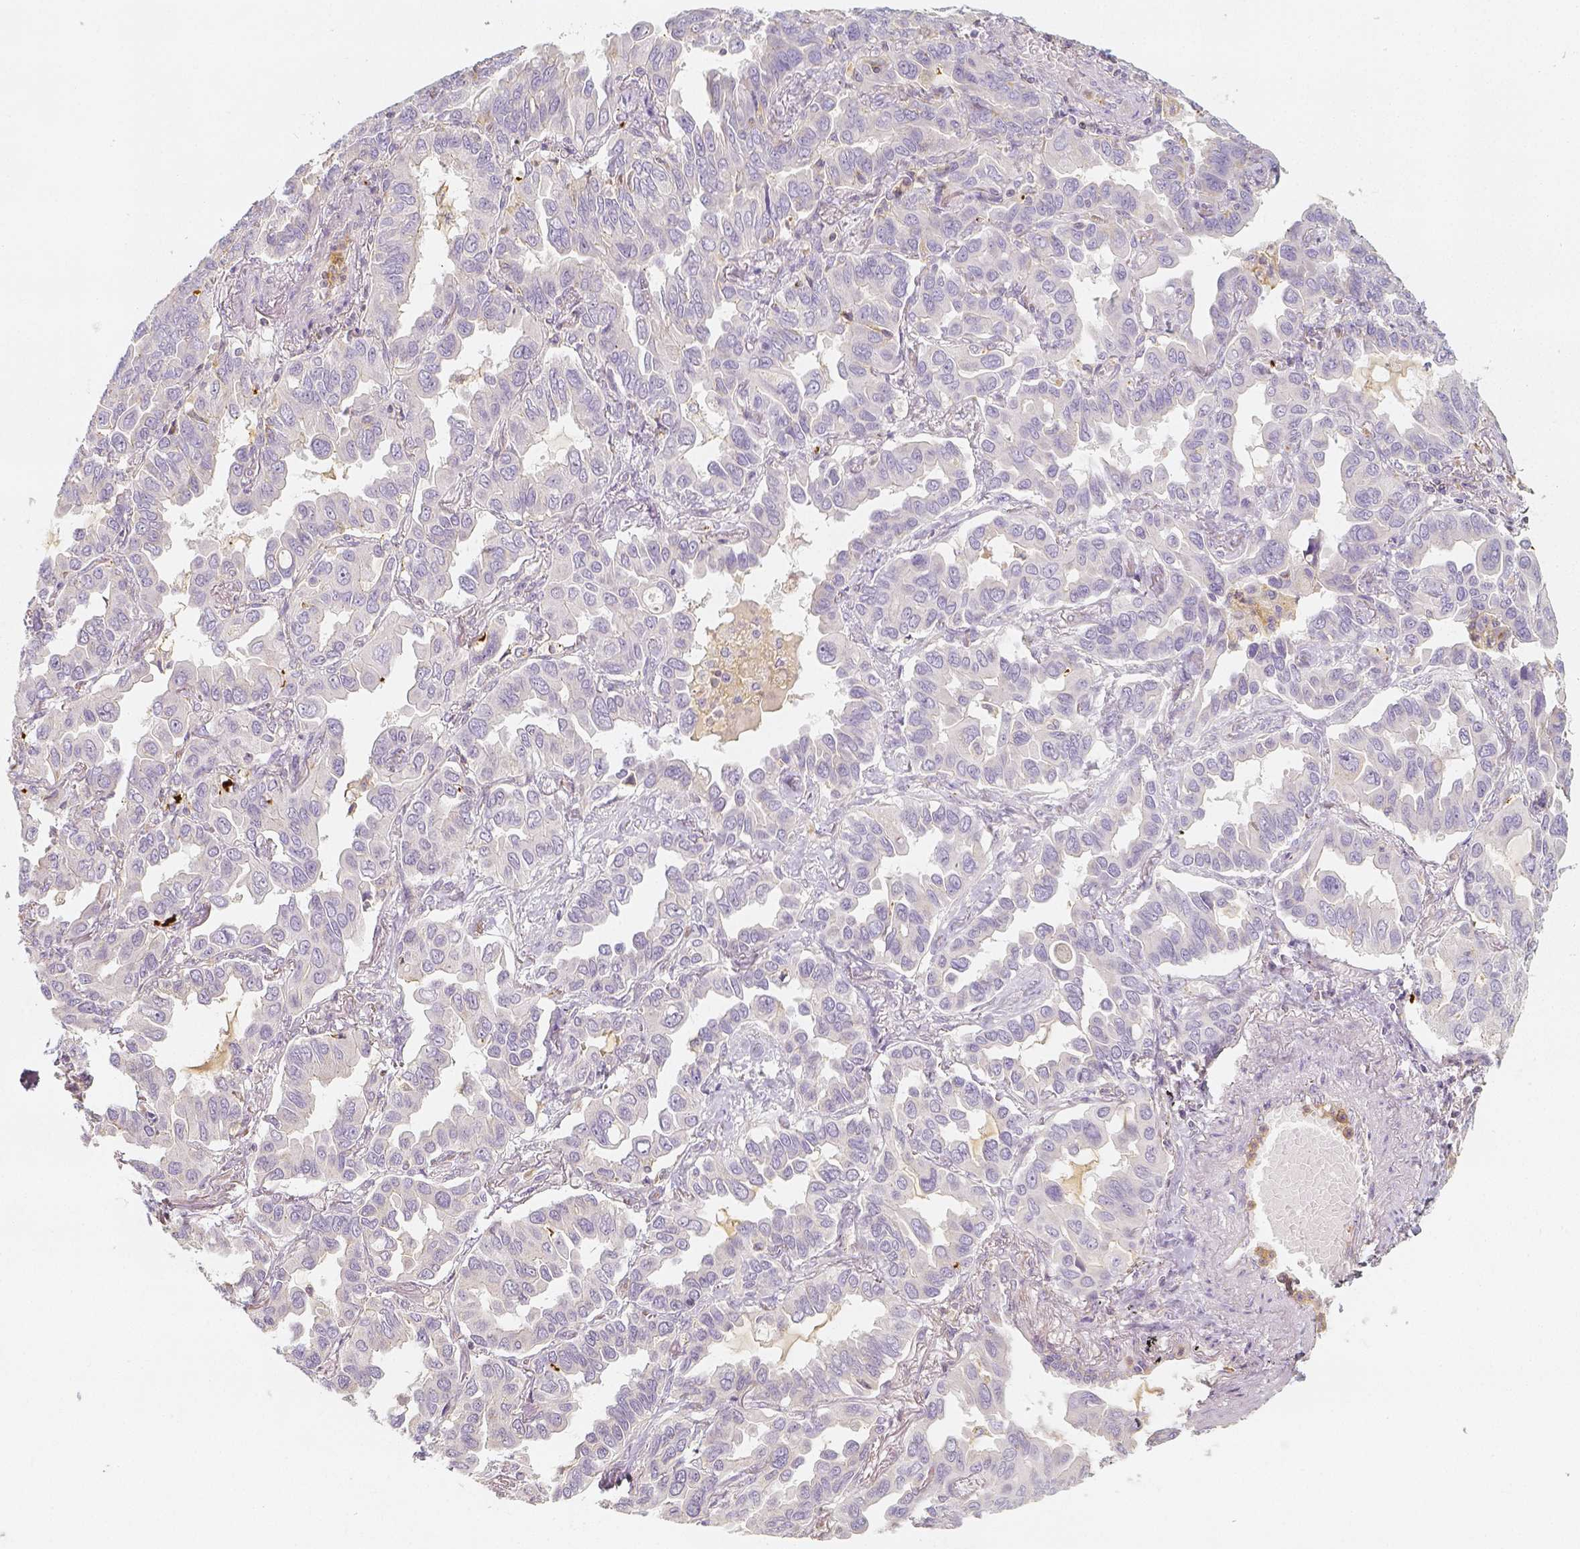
{"staining": {"intensity": "negative", "quantity": "none", "location": "none"}, "tissue": "lung cancer", "cell_type": "Tumor cells", "image_type": "cancer", "snomed": [{"axis": "morphology", "description": "Adenocarcinoma, NOS"}, {"axis": "topography", "description": "Lung"}], "caption": "DAB (3,3'-diaminobenzidine) immunohistochemical staining of human lung cancer (adenocarcinoma) demonstrates no significant staining in tumor cells.", "gene": "PTPRJ", "patient": {"sex": "male", "age": 64}}